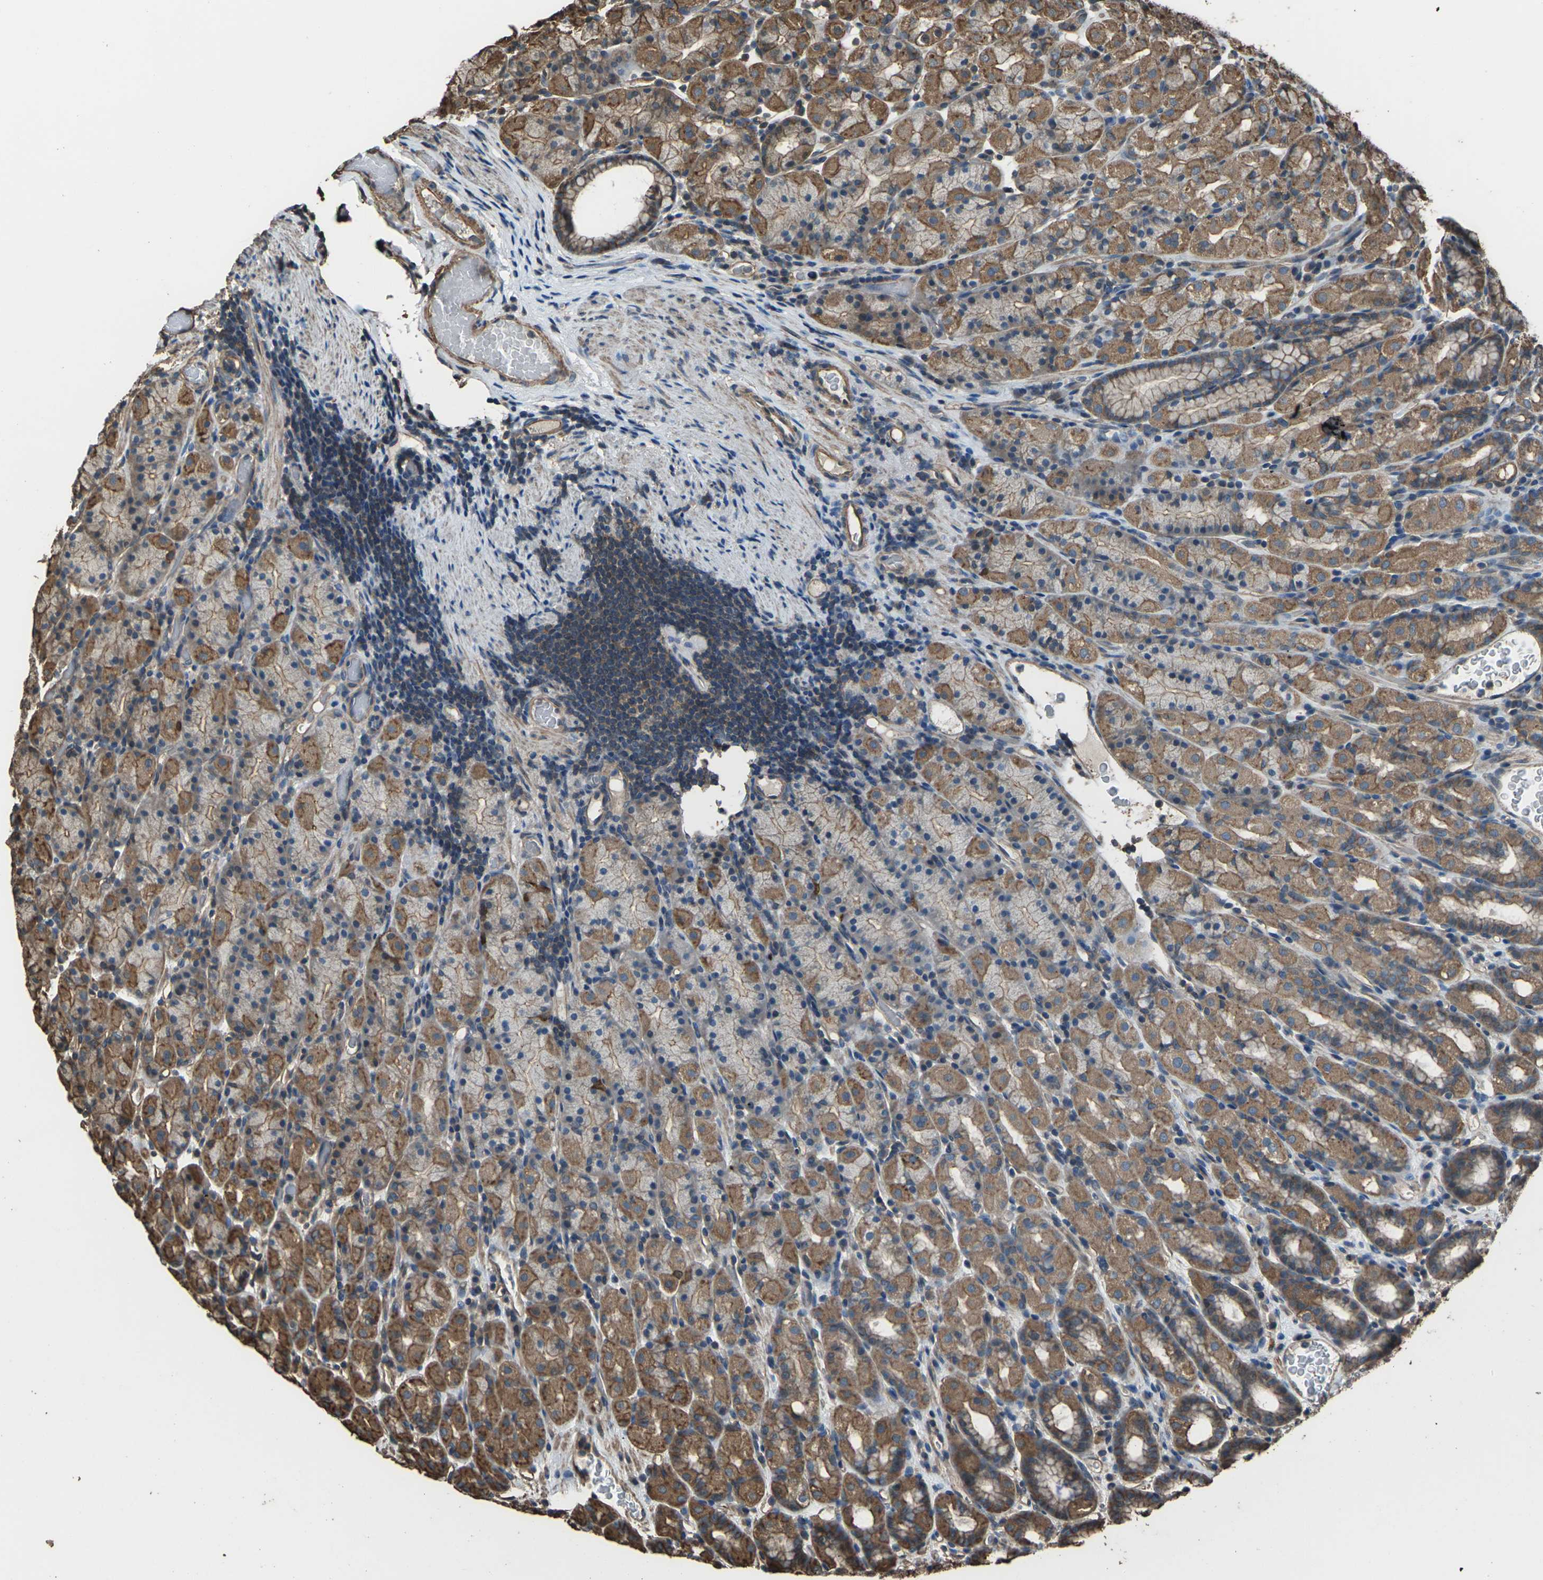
{"staining": {"intensity": "moderate", "quantity": ">75%", "location": "cytoplasmic/membranous"}, "tissue": "stomach", "cell_type": "Glandular cells", "image_type": "normal", "snomed": [{"axis": "morphology", "description": "Normal tissue, NOS"}, {"axis": "topography", "description": "Stomach, upper"}], "caption": "Immunohistochemical staining of benign human stomach reveals moderate cytoplasmic/membranous protein expression in approximately >75% of glandular cells.", "gene": "DHPS", "patient": {"sex": "male", "age": 68}}